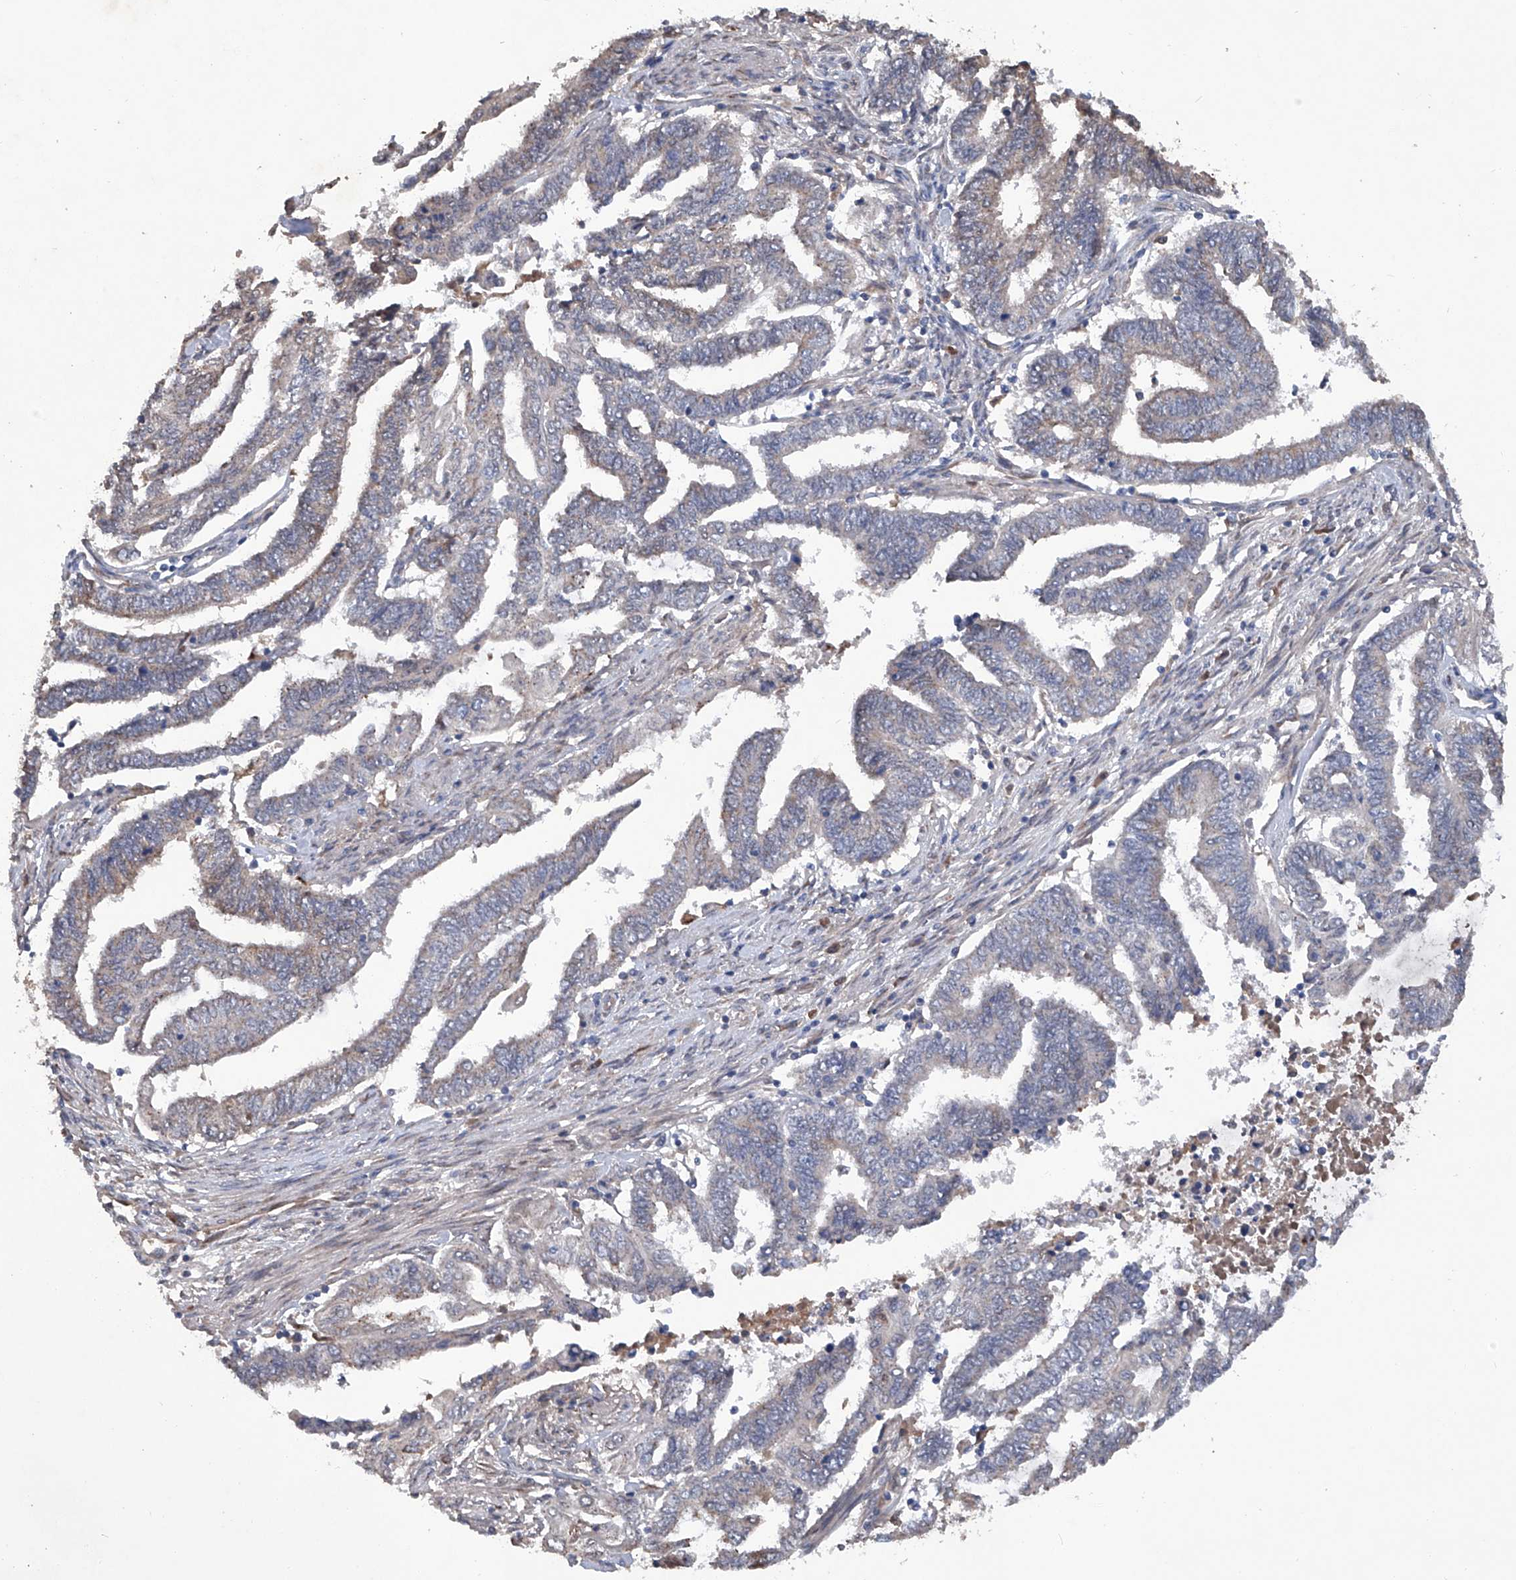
{"staining": {"intensity": "negative", "quantity": "none", "location": "none"}, "tissue": "endometrial cancer", "cell_type": "Tumor cells", "image_type": "cancer", "snomed": [{"axis": "morphology", "description": "Adenocarcinoma, NOS"}, {"axis": "topography", "description": "Uterus"}, {"axis": "topography", "description": "Endometrium"}], "caption": "Immunohistochemistry micrograph of neoplastic tissue: human endometrial cancer (adenocarcinoma) stained with DAB reveals no significant protein staining in tumor cells. (DAB (3,3'-diaminobenzidine) immunohistochemistry, high magnification).", "gene": "PCSK5", "patient": {"sex": "female", "age": 70}}